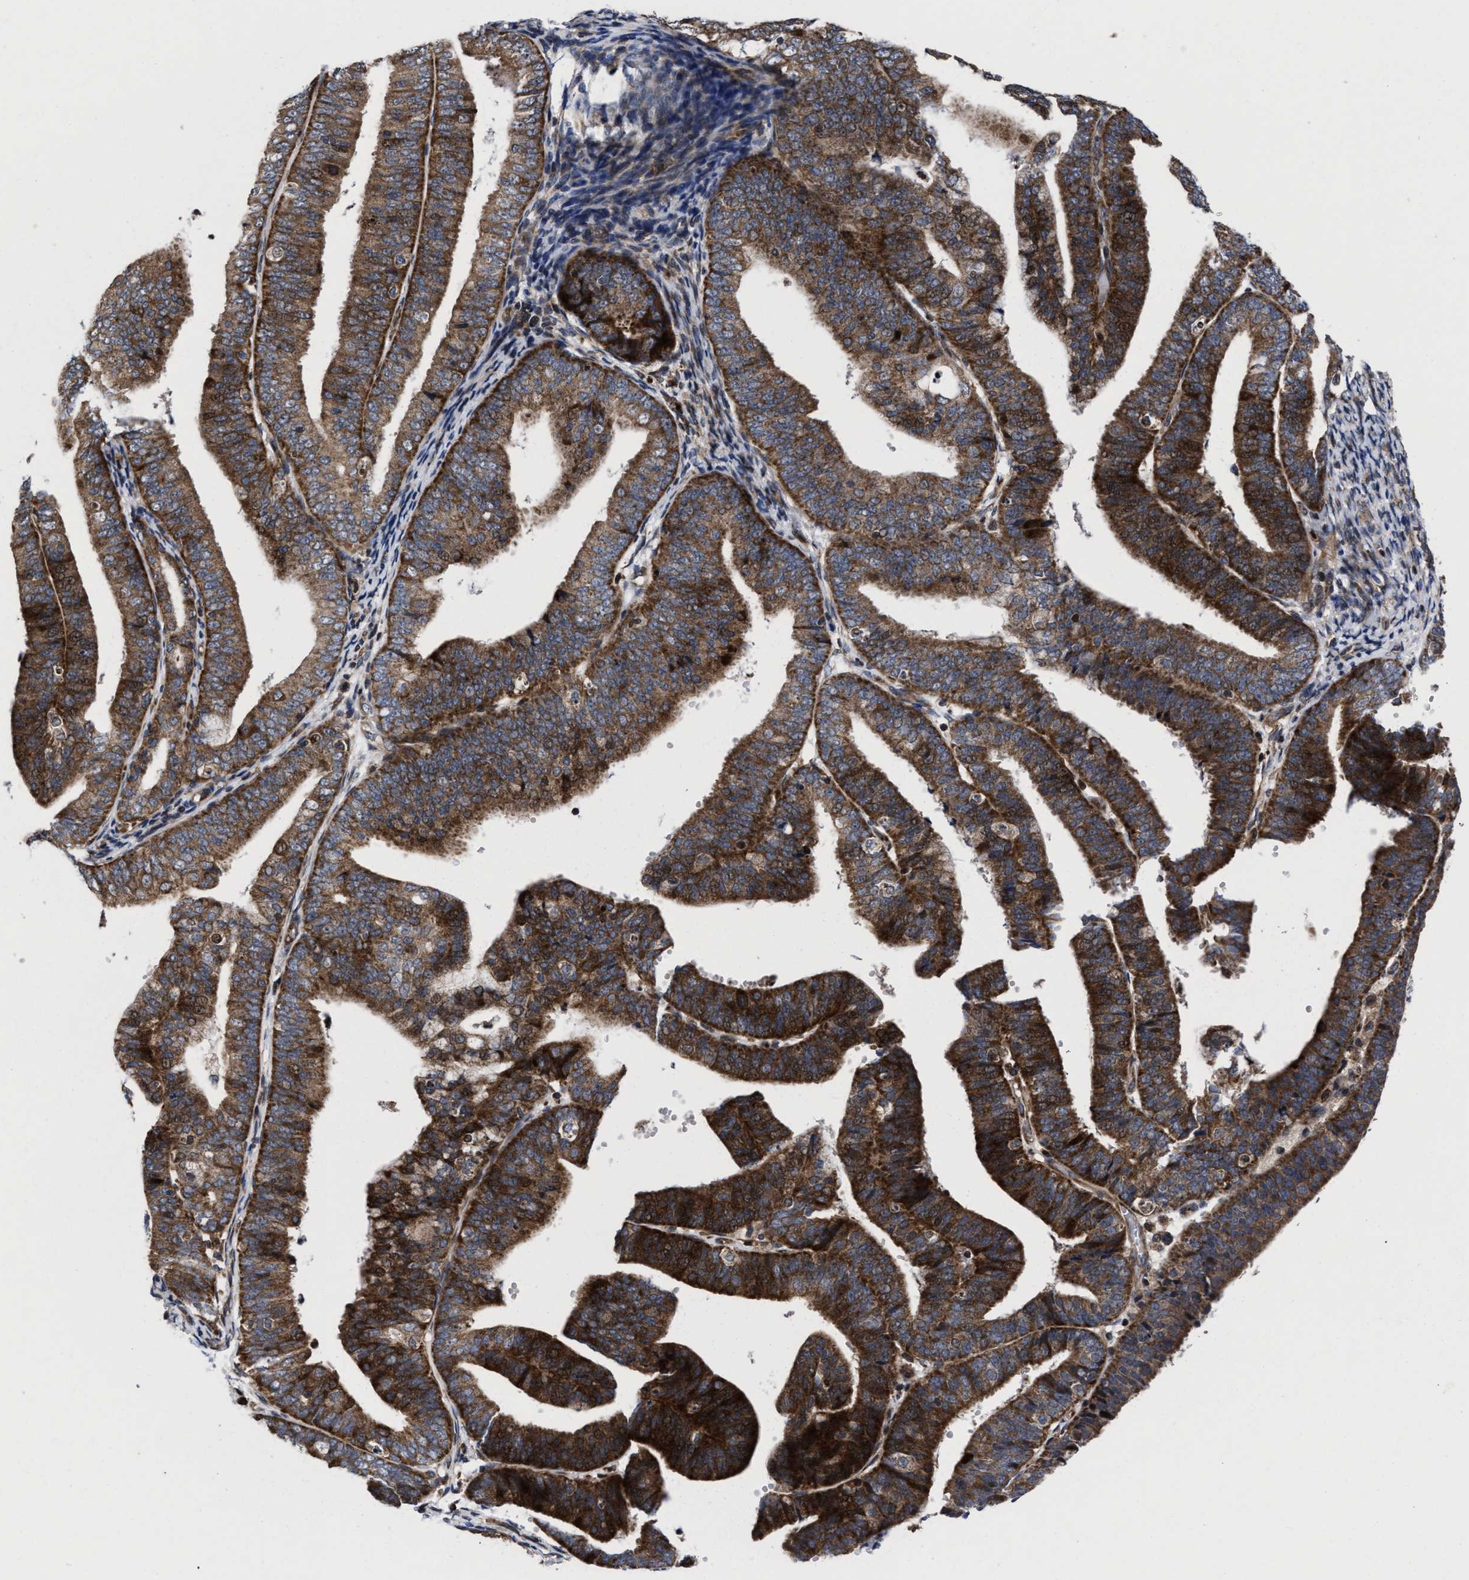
{"staining": {"intensity": "strong", "quantity": ">75%", "location": "cytoplasmic/membranous"}, "tissue": "endometrial cancer", "cell_type": "Tumor cells", "image_type": "cancer", "snomed": [{"axis": "morphology", "description": "Adenocarcinoma, NOS"}, {"axis": "topography", "description": "Endometrium"}], "caption": "Adenocarcinoma (endometrial) stained with DAB (3,3'-diaminobenzidine) immunohistochemistry exhibits high levels of strong cytoplasmic/membranous positivity in approximately >75% of tumor cells. (IHC, brightfield microscopy, high magnification).", "gene": "MRPL50", "patient": {"sex": "female", "age": 63}}